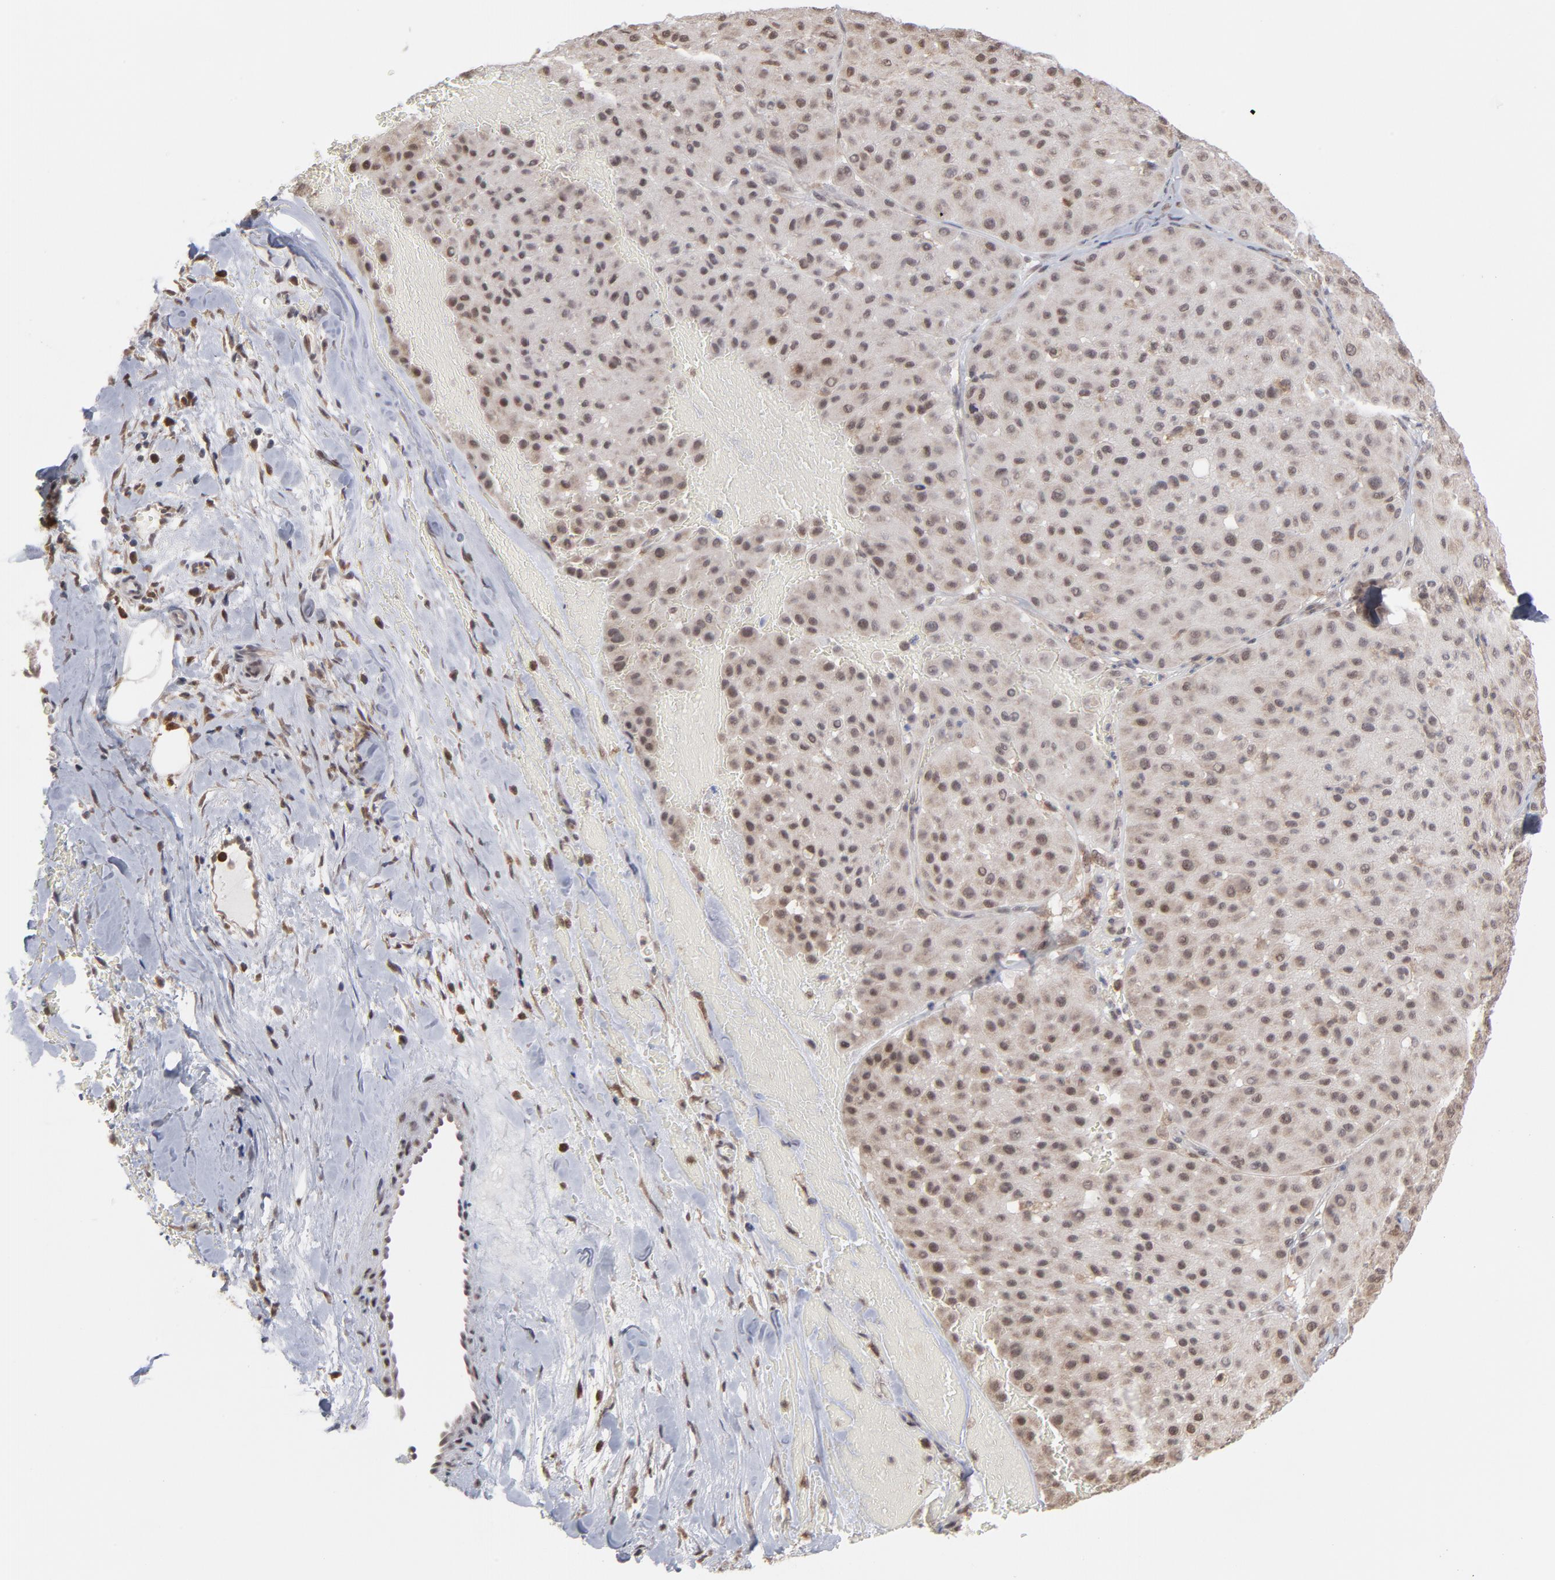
{"staining": {"intensity": "weak", "quantity": "25%-75%", "location": "nuclear"}, "tissue": "melanoma", "cell_type": "Tumor cells", "image_type": "cancer", "snomed": [{"axis": "morphology", "description": "Normal tissue, NOS"}, {"axis": "morphology", "description": "Malignant melanoma, Metastatic site"}, {"axis": "topography", "description": "Skin"}], "caption": "Protein expression analysis of melanoma displays weak nuclear expression in approximately 25%-75% of tumor cells. The staining is performed using DAB (3,3'-diaminobenzidine) brown chromogen to label protein expression. The nuclei are counter-stained blue using hematoxylin.", "gene": "OAS1", "patient": {"sex": "male", "age": 41}}